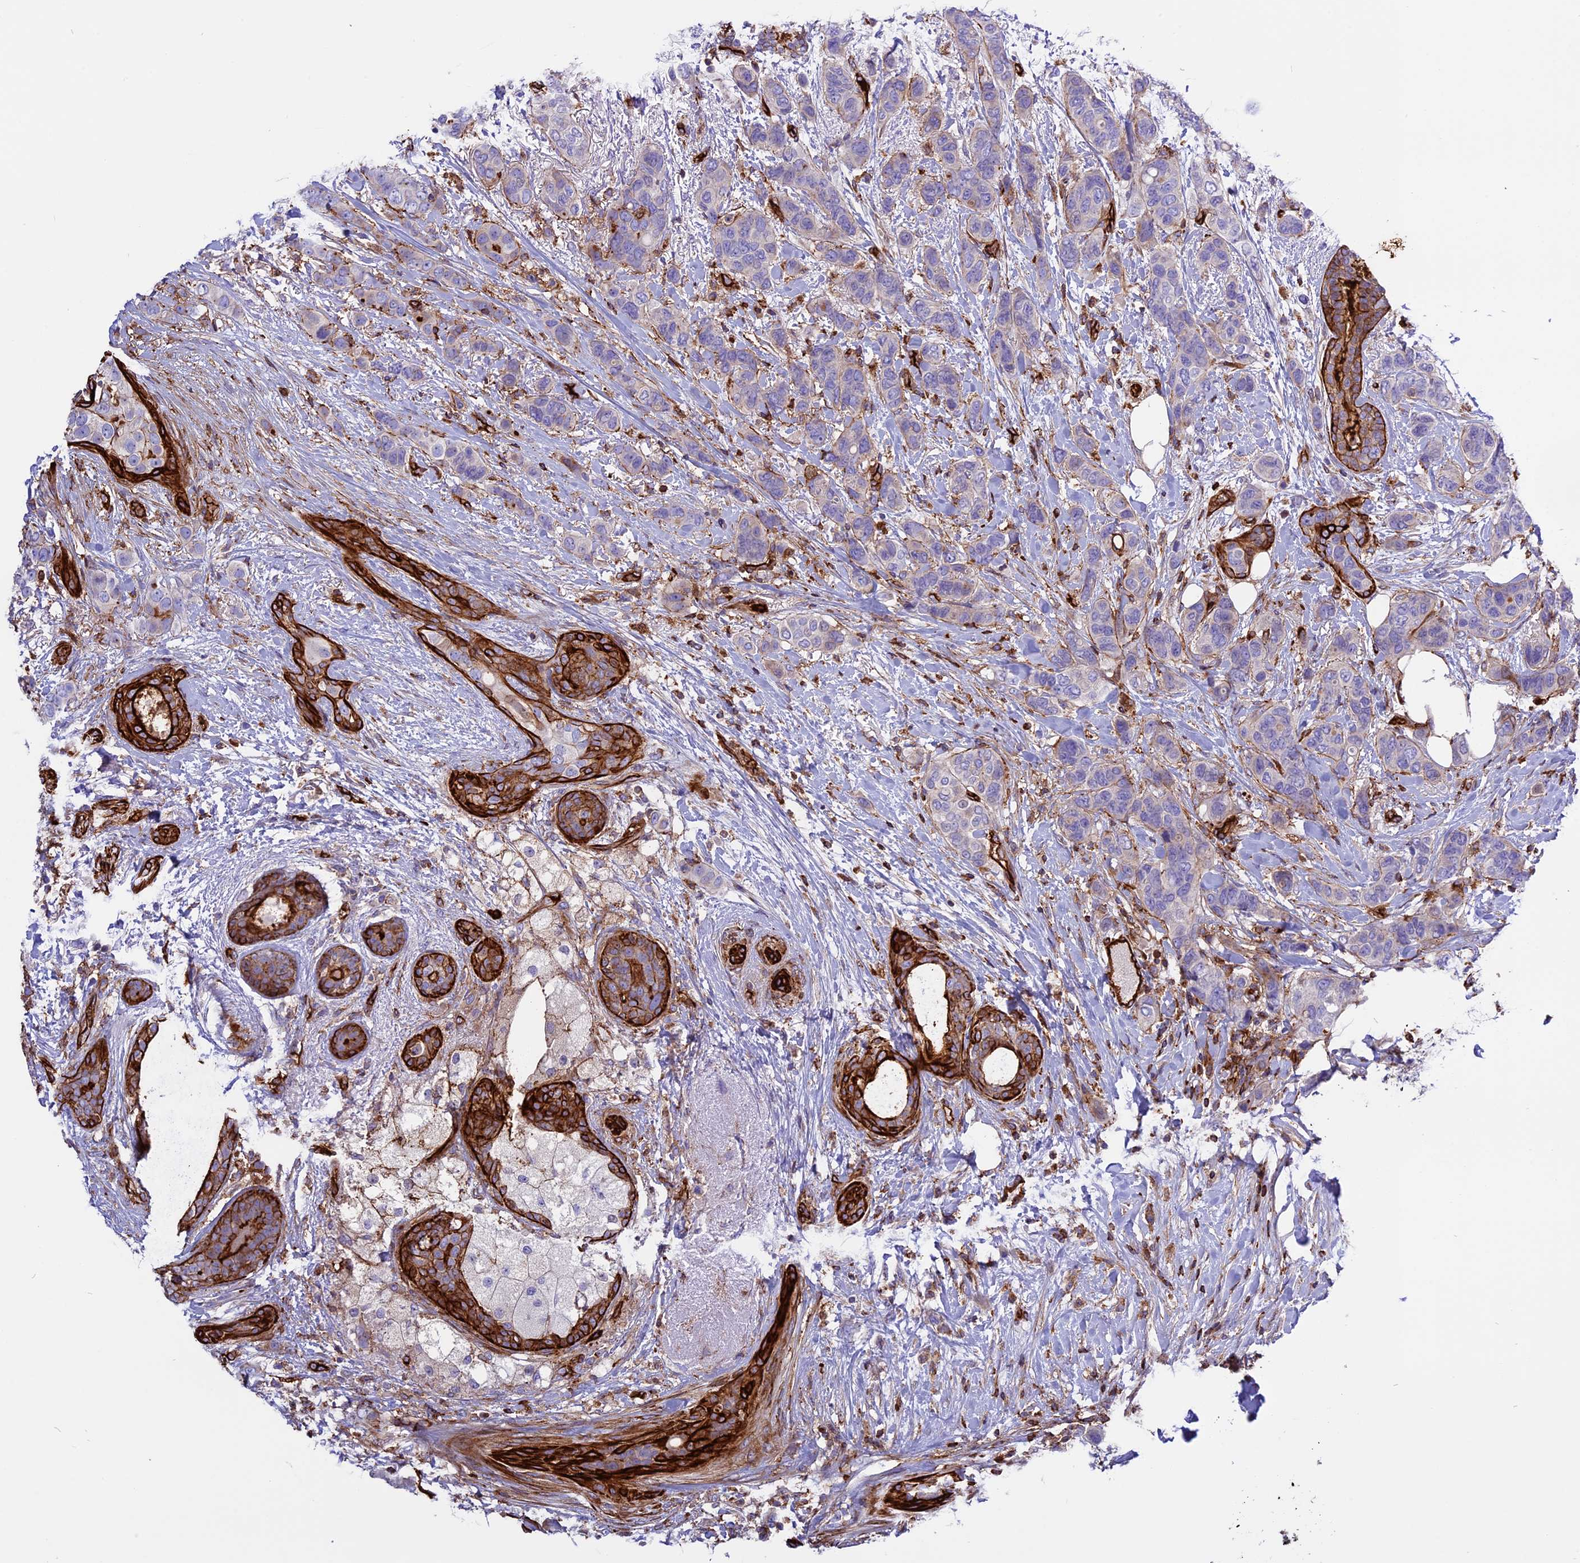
{"staining": {"intensity": "negative", "quantity": "none", "location": "none"}, "tissue": "breast cancer", "cell_type": "Tumor cells", "image_type": "cancer", "snomed": [{"axis": "morphology", "description": "Lobular carcinoma"}, {"axis": "topography", "description": "Breast"}], "caption": "Immunohistochemical staining of human breast cancer demonstrates no significant expression in tumor cells.", "gene": "CD99L2", "patient": {"sex": "female", "age": 51}}